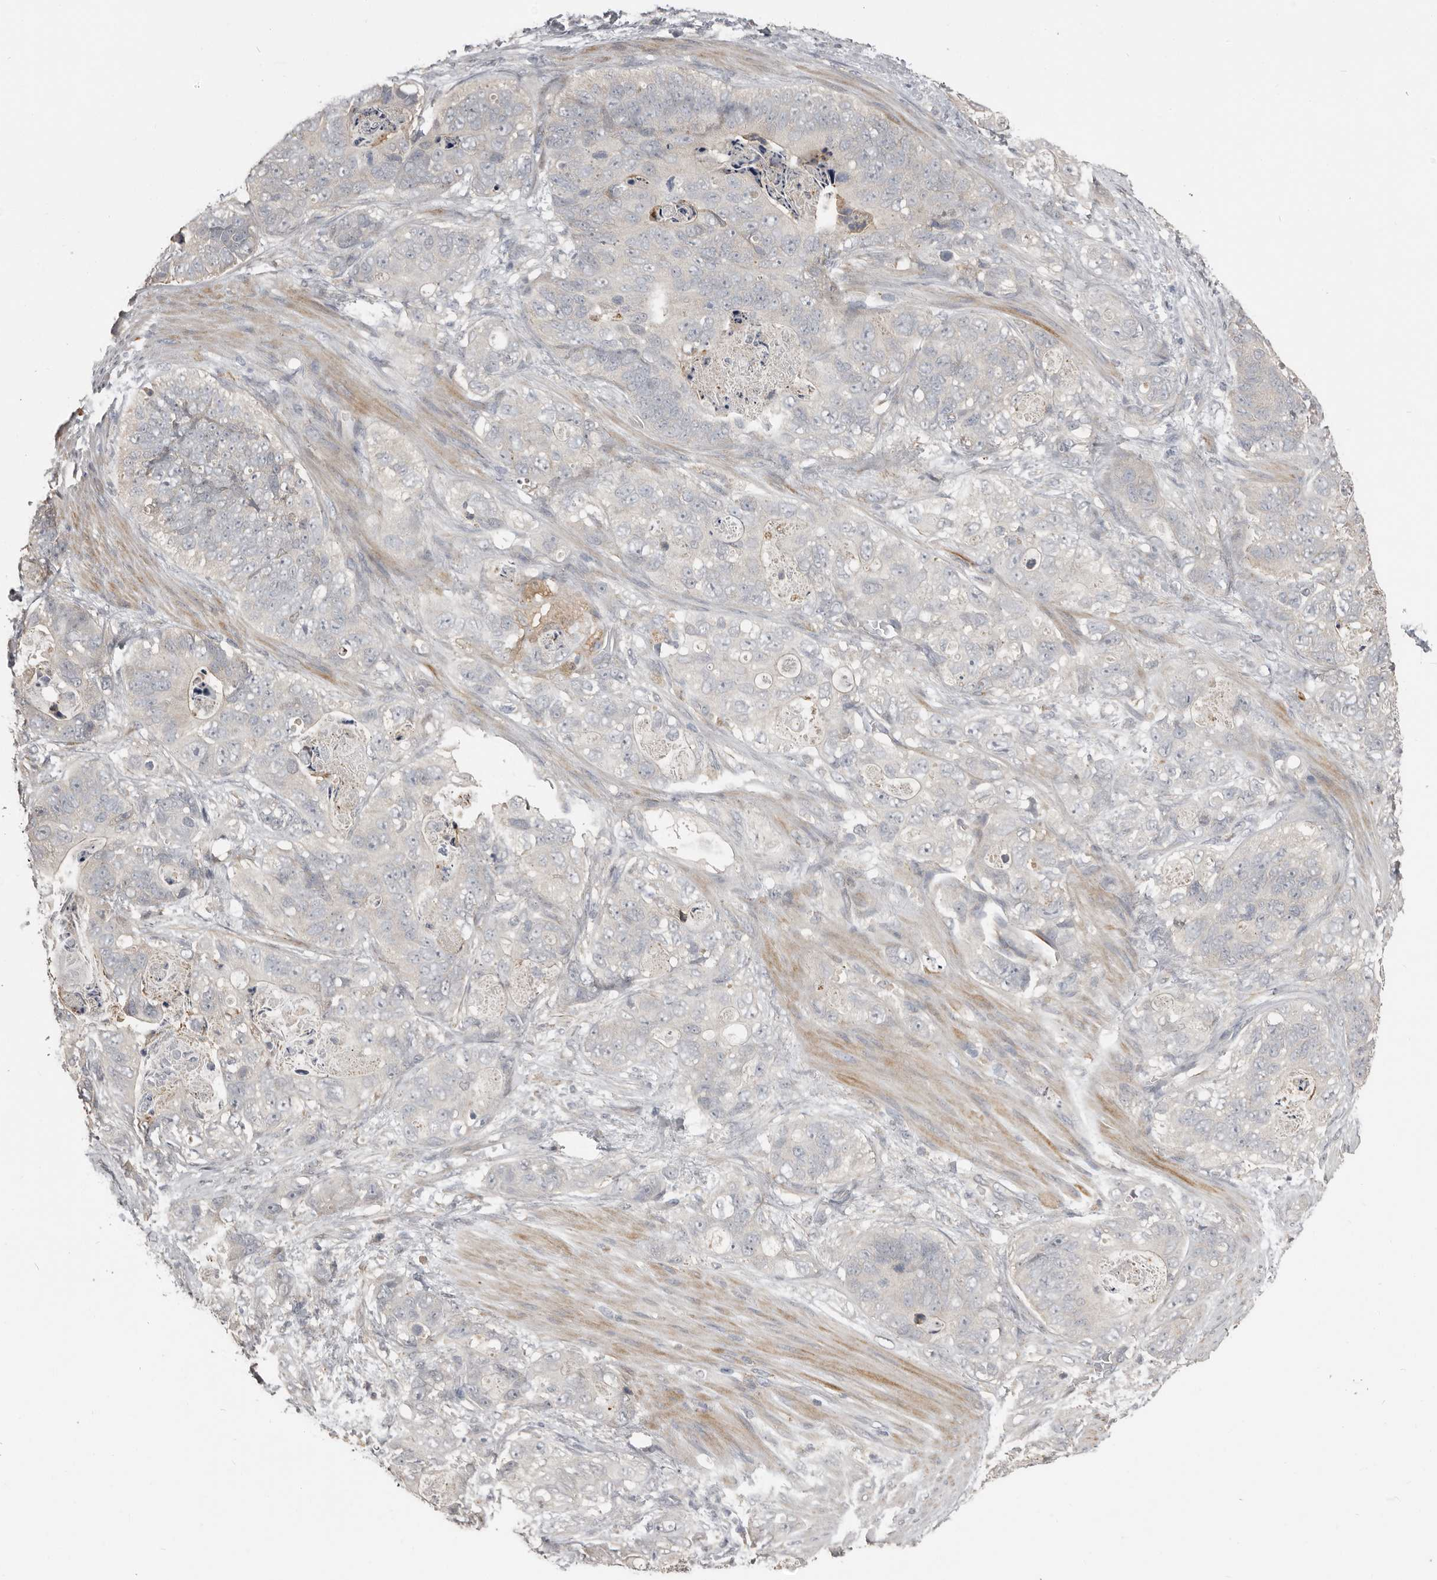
{"staining": {"intensity": "negative", "quantity": "none", "location": "none"}, "tissue": "stomach cancer", "cell_type": "Tumor cells", "image_type": "cancer", "snomed": [{"axis": "morphology", "description": "Normal tissue, NOS"}, {"axis": "morphology", "description": "Adenocarcinoma, NOS"}, {"axis": "topography", "description": "Stomach"}], "caption": "DAB (3,3'-diaminobenzidine) immunohistochemical staining of human stomach adenocarcinoma displays no significant staining in tumor cells. (DAB (3,3'-diaminobenzidine) IHC with hematoxylin counter stain).", "gene": "KCNJ8", "patient": {"sex": "female", "age": 89}}